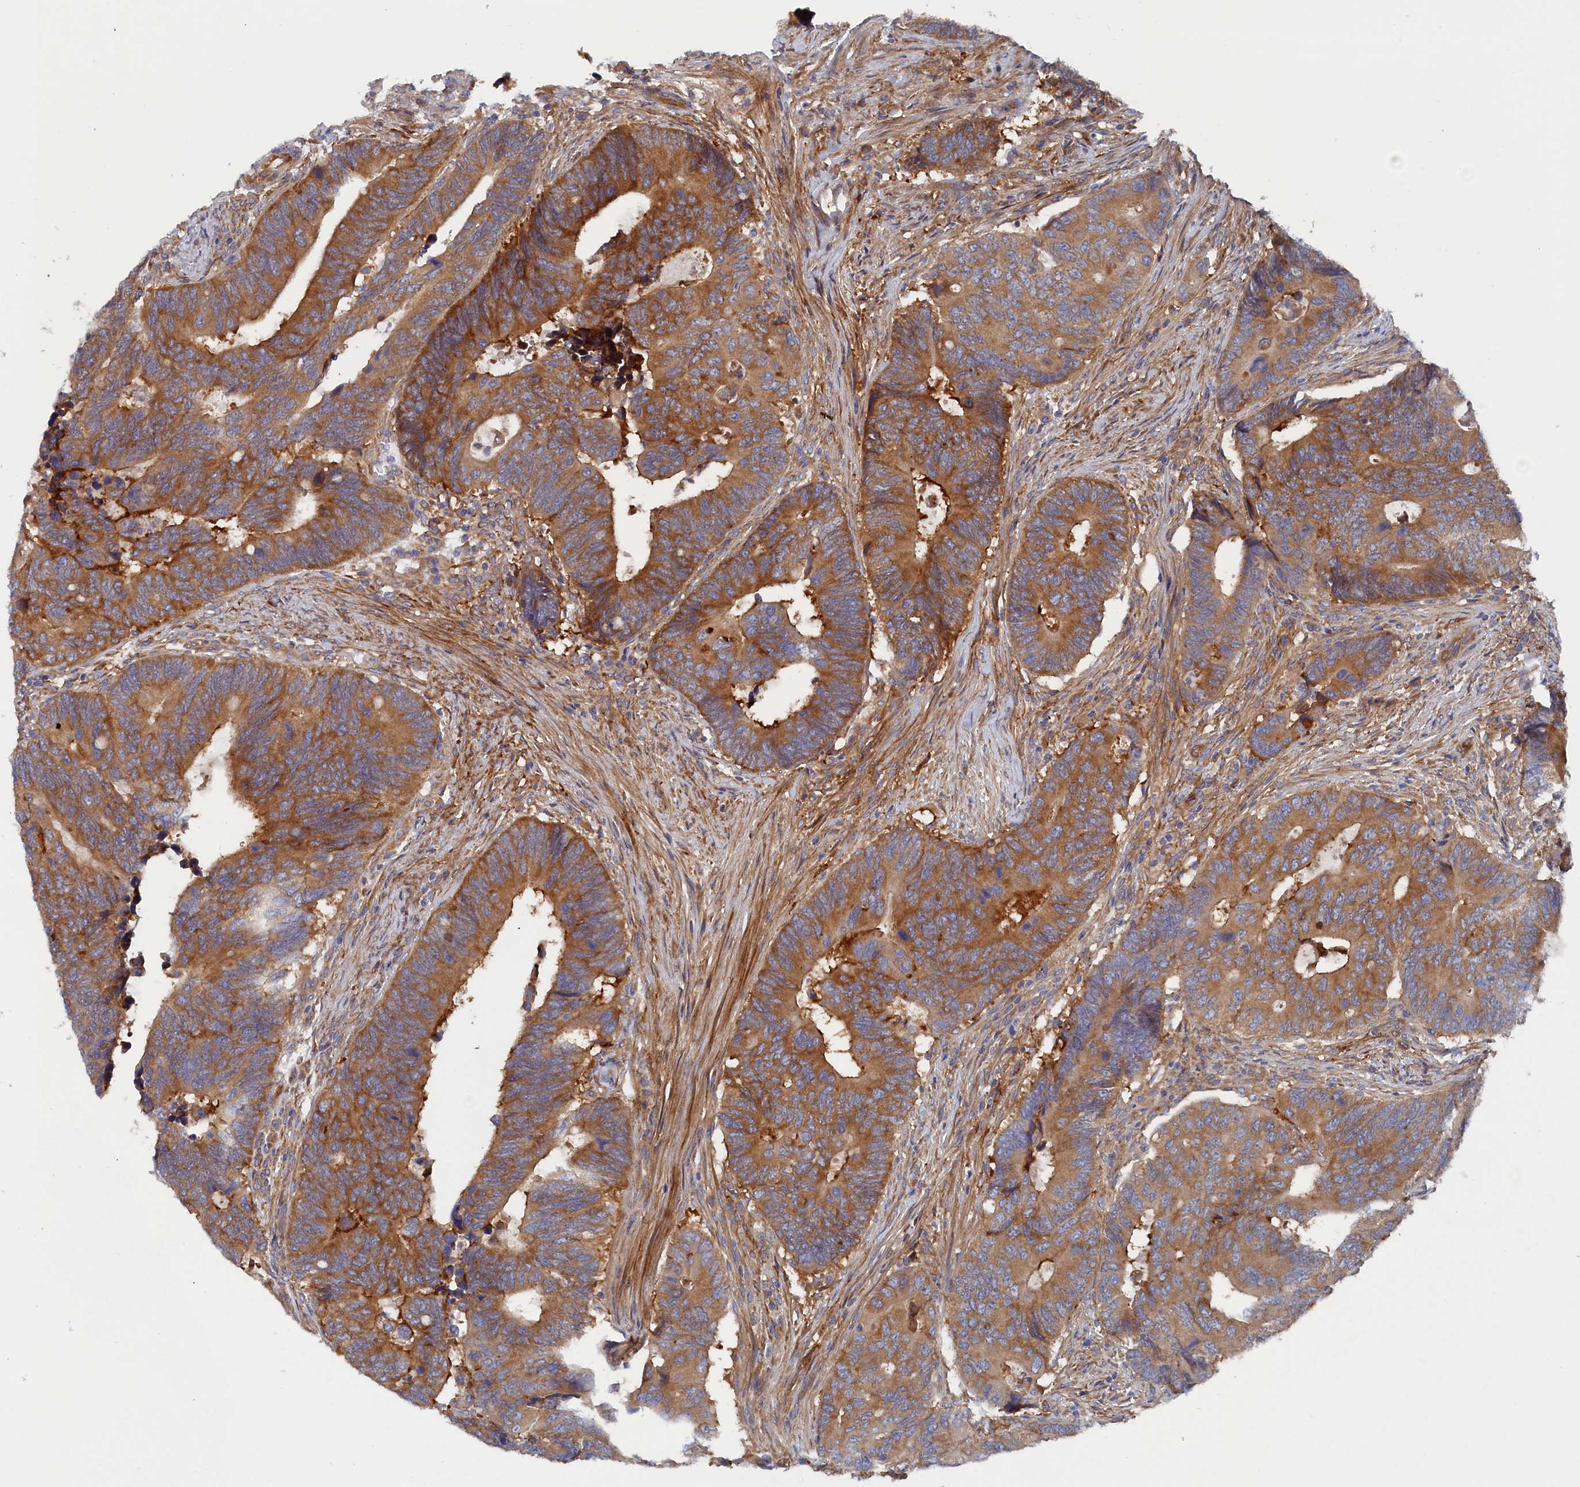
{"staining": {"intensity": "moderate", "quantity": ">75%", "location": "cytoplasmic/membranous"}, "tissue": "colorectal cancer", "cell_type": "Tumor cells", "image_type": "cancer", "snomed": [{"axis": "morphology", "description": "Adenocarcinoma, NOS"}, {"axis": "topography", "description": "Colon"}], "caption": "This is a histology image of immunohistochemistry staining of colorectal cancer (adenocarcinoma), which shows moderate staining in the cytoplasmic/membranous of tumor cells.", "gene": "TMEM196", "patient": {"sex": "male", "age": 87}}